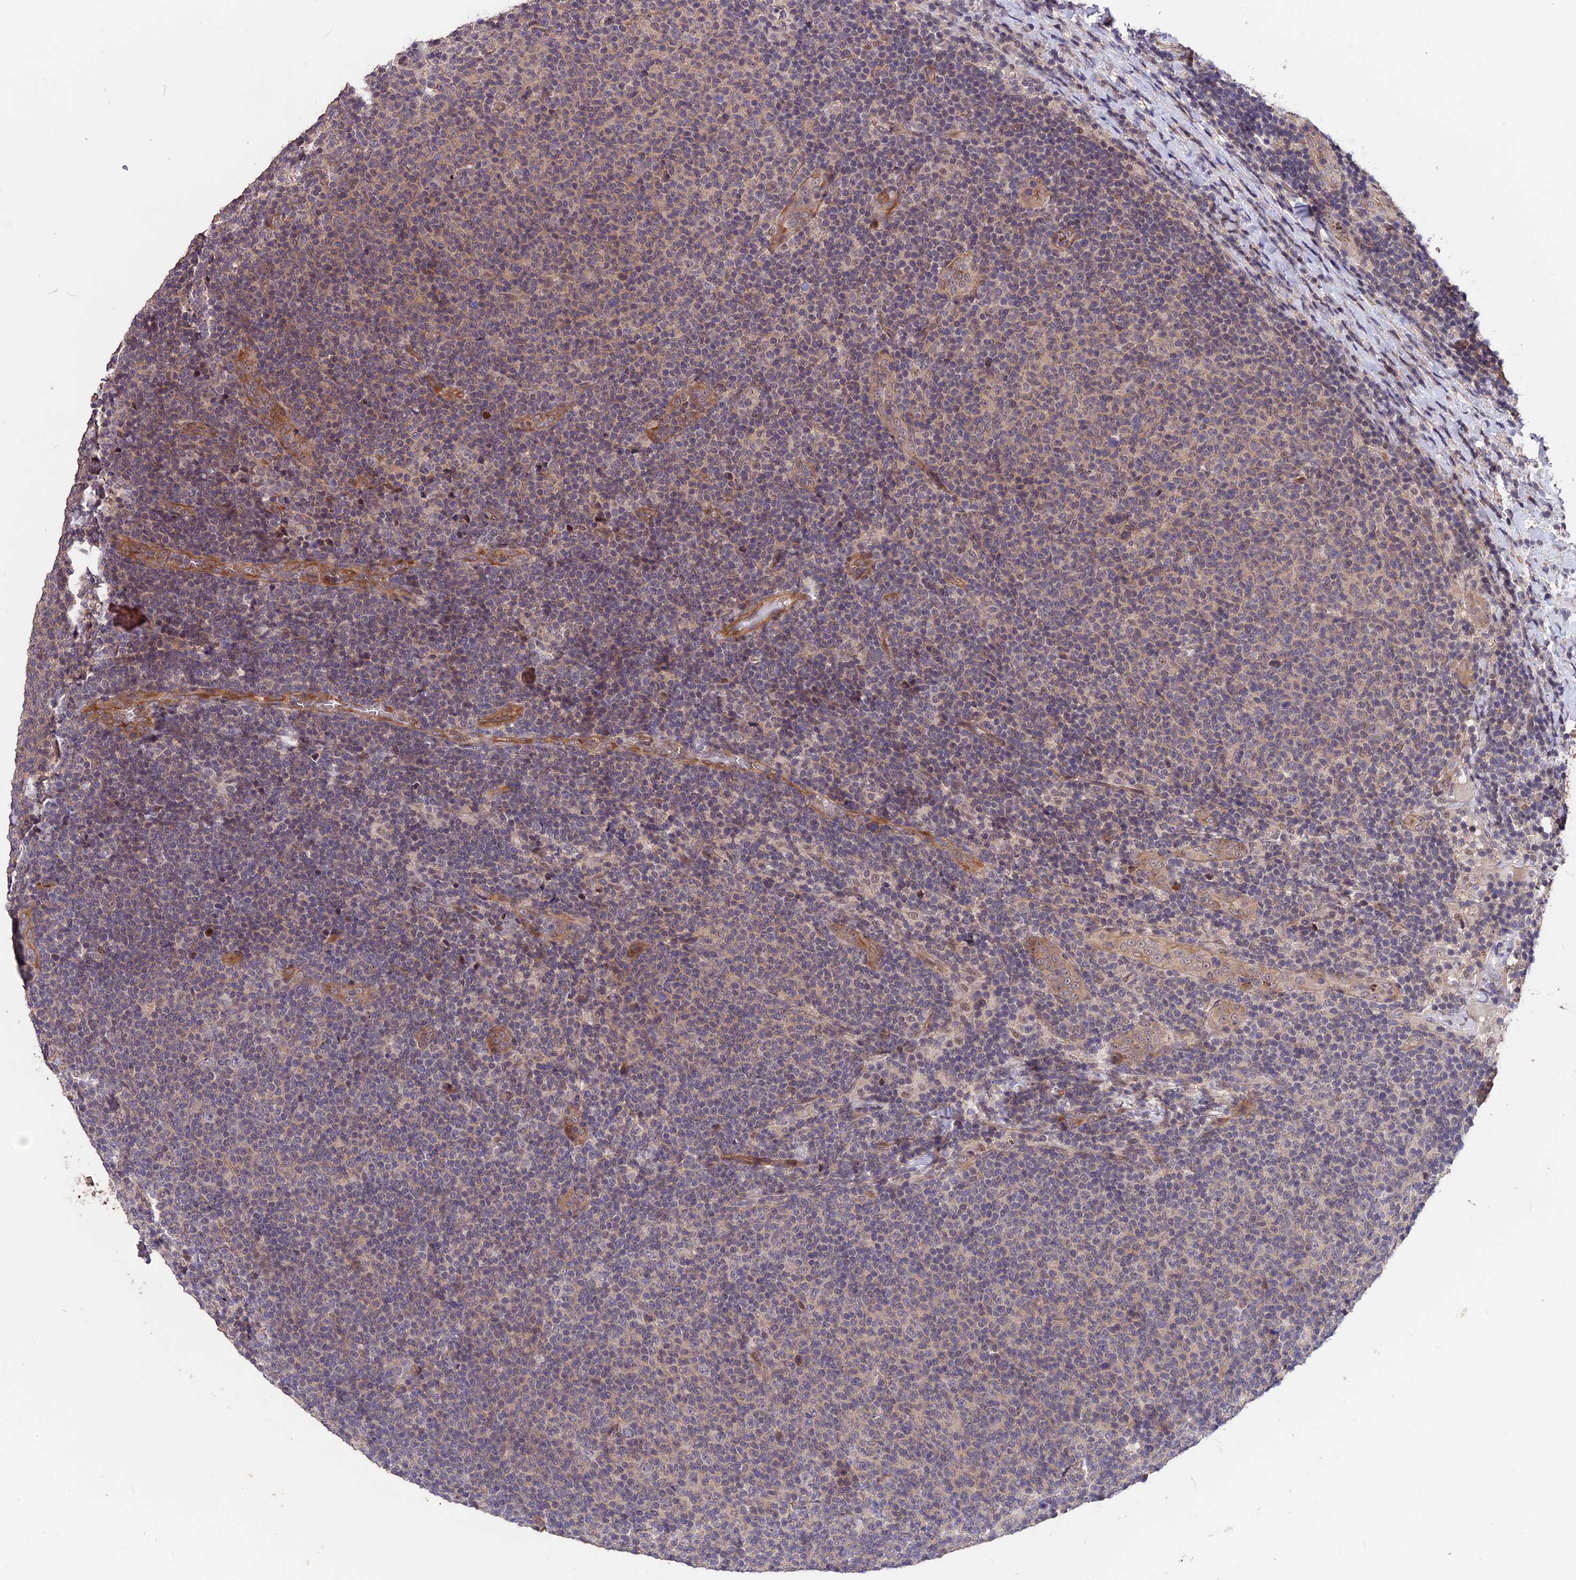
{"staining": {"intensity": "negative", "quantity": "none", "location": "none"}, "tissue": "lymphoma", "cell_type": "Tumor cells", "image_type": "cancer", "snomed": [{"axis": "morphology", "description": "Malignant lymphoma, non-Hodgkin's type, Low grade"}, {"axis": "topography", "description": "Lymph node"}], "caption": "IHC photomicrograph of neoplastic tissue: human malignant lymphoma, non-Hodgkin's type (low-grade) stained with DAB (3,3'-diaminobenzidine) shows no significant protein staining in tumor cells.", "gene": "ZC3H10", "patient": {"sex": "male", "age": 66}}